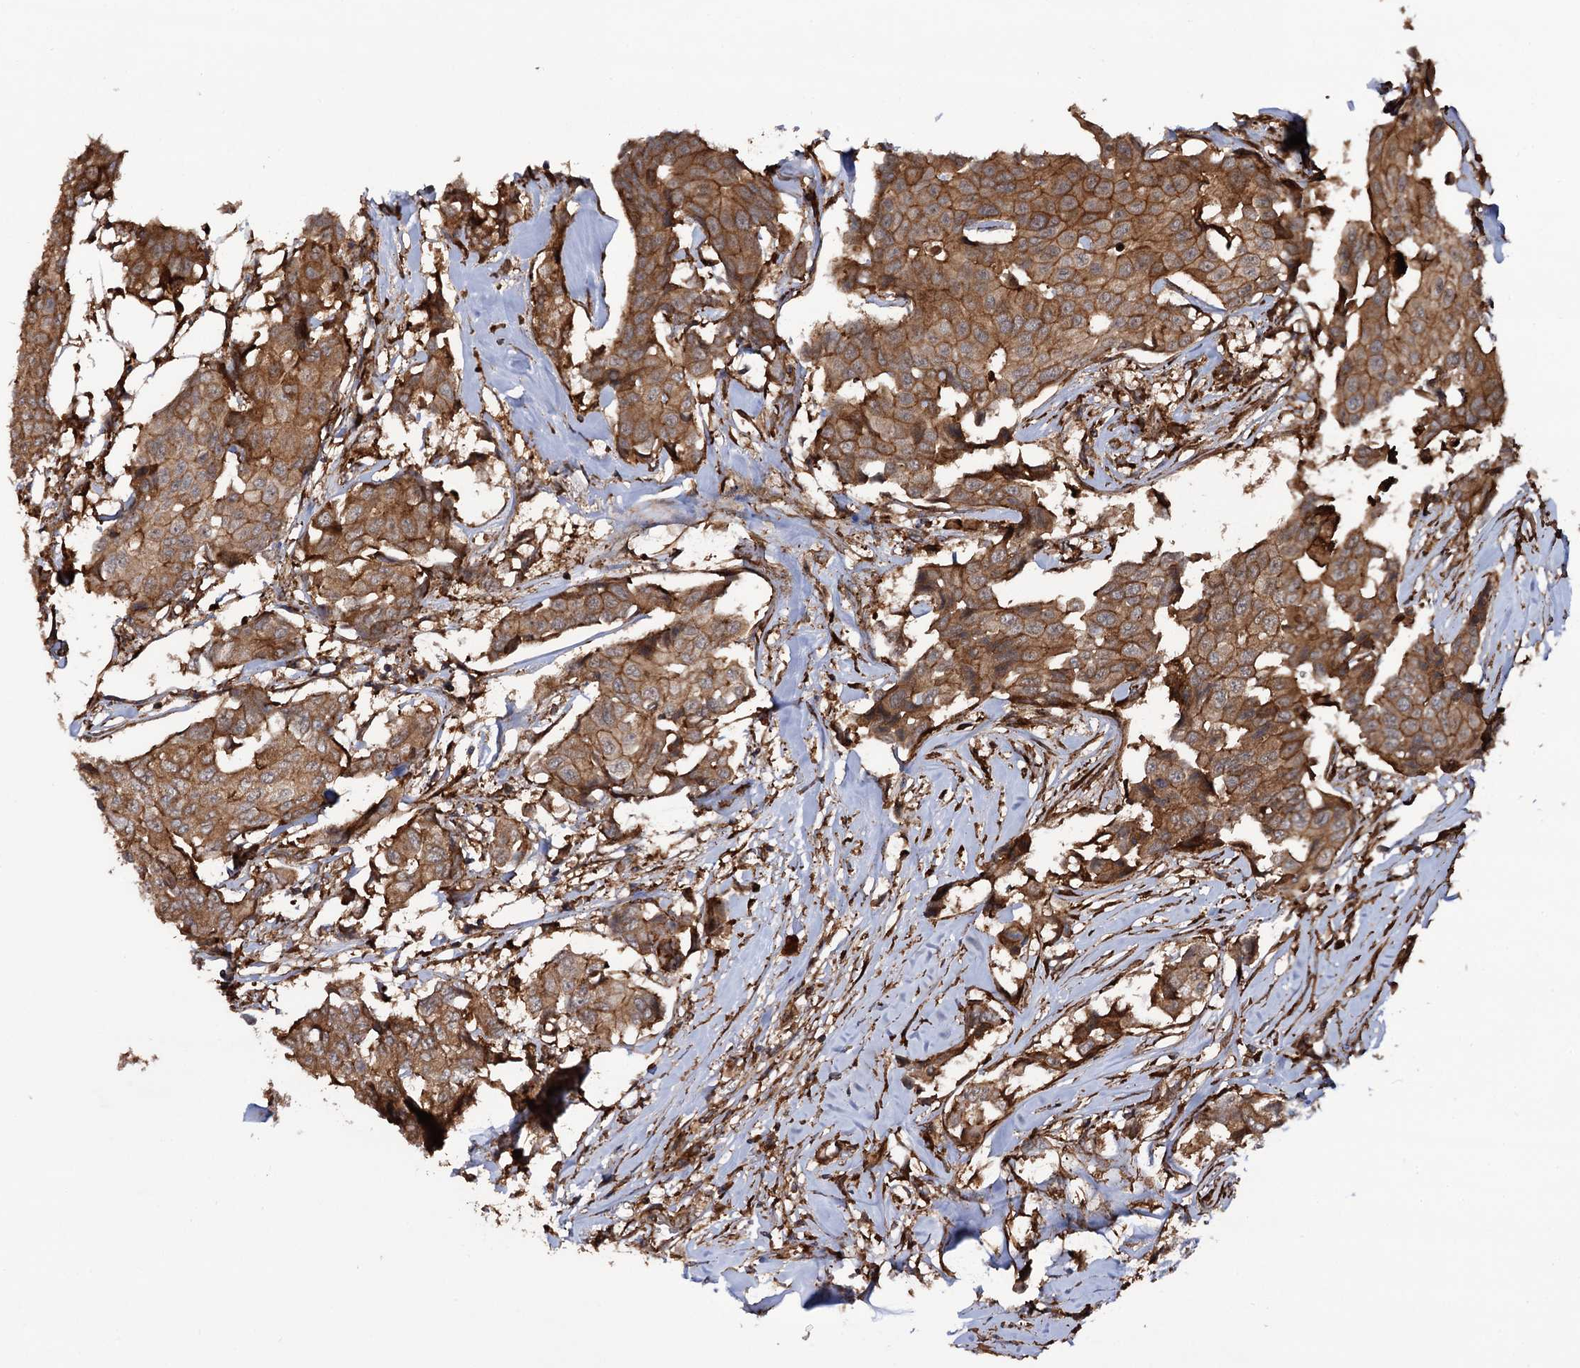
{"staining": {"intensity": "moderate", "quantity": ">75%", "location": "cytoplasmic/membranous"}, "tissue": "breast cancer", "cell_type": "Tumor cells", "image_type": "cancer", "snomed": [{"axis": "morphology", "description": "Duct carcinoma"}, {"axis": "topography", "description": "Breast"}], "caption": "Tumor cells exhibit moderate cytoplasmic/membranous expression in about >75% of cells in breast cancer.", "gene": "ATP8B4", "patient": {"sex": "female", "age": 80}}